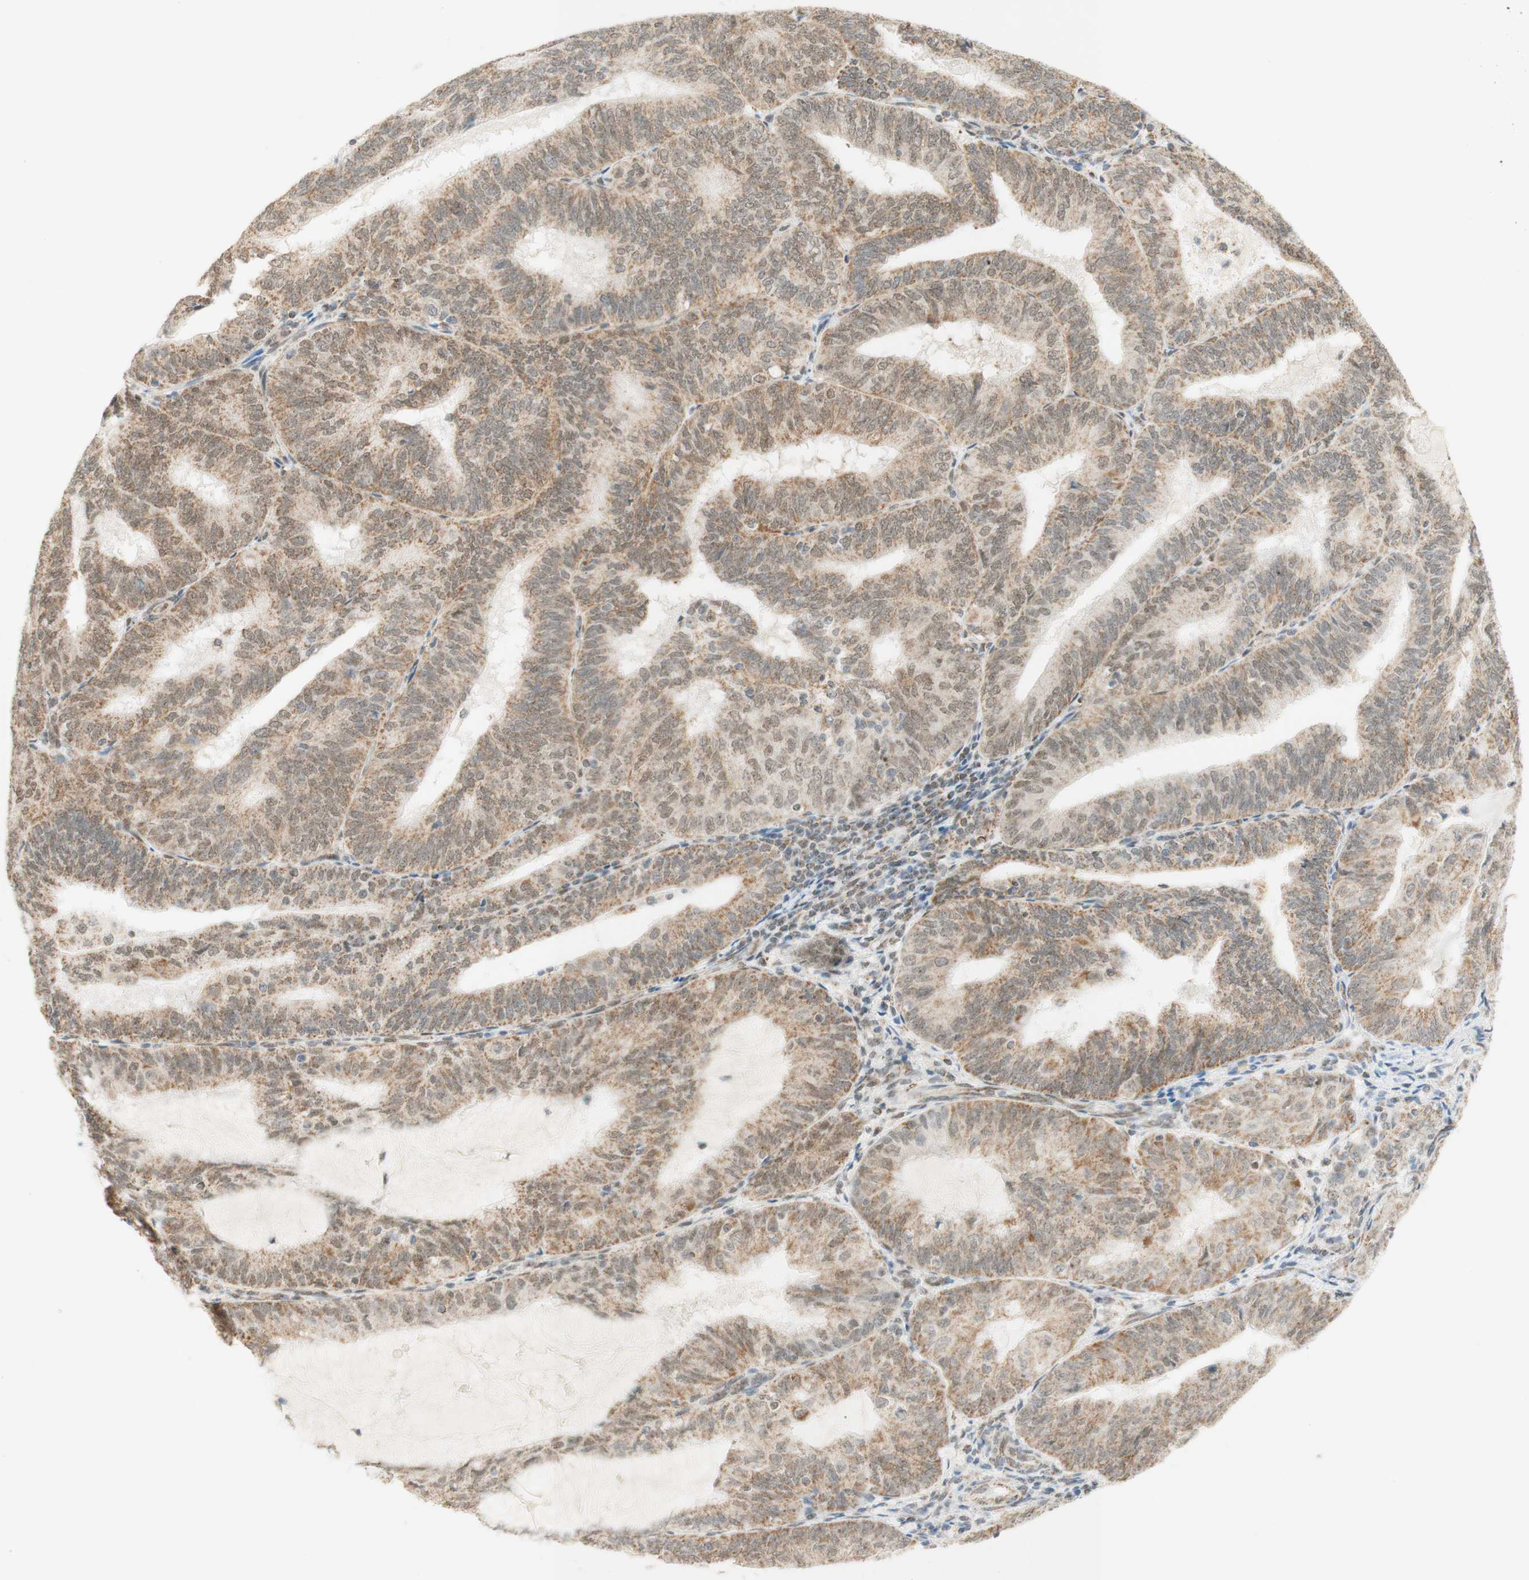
{"staining": {"intensity": "moderate", "quantity": ">75%", "location": "cytoplasmic/membranous,nuclear"}, "tissue": "endometrial cancer", "cell_type": "Tumor cells", "image_type": "cancer", "snomed": [{"axis": "morphology", "description": "Adenocarcinoma, NOS"}, {"axis": "topography", "description": "Endometrium"}], "caption": "Endometrial adenocarcinoma stained for a protein (brown) displays moderate cytoplasmic/membranous and nuclear positive staining in approximately >75% of tumor cells.", "gene": "ZNF782", "patient": {"sex": "female", "age": 81}}